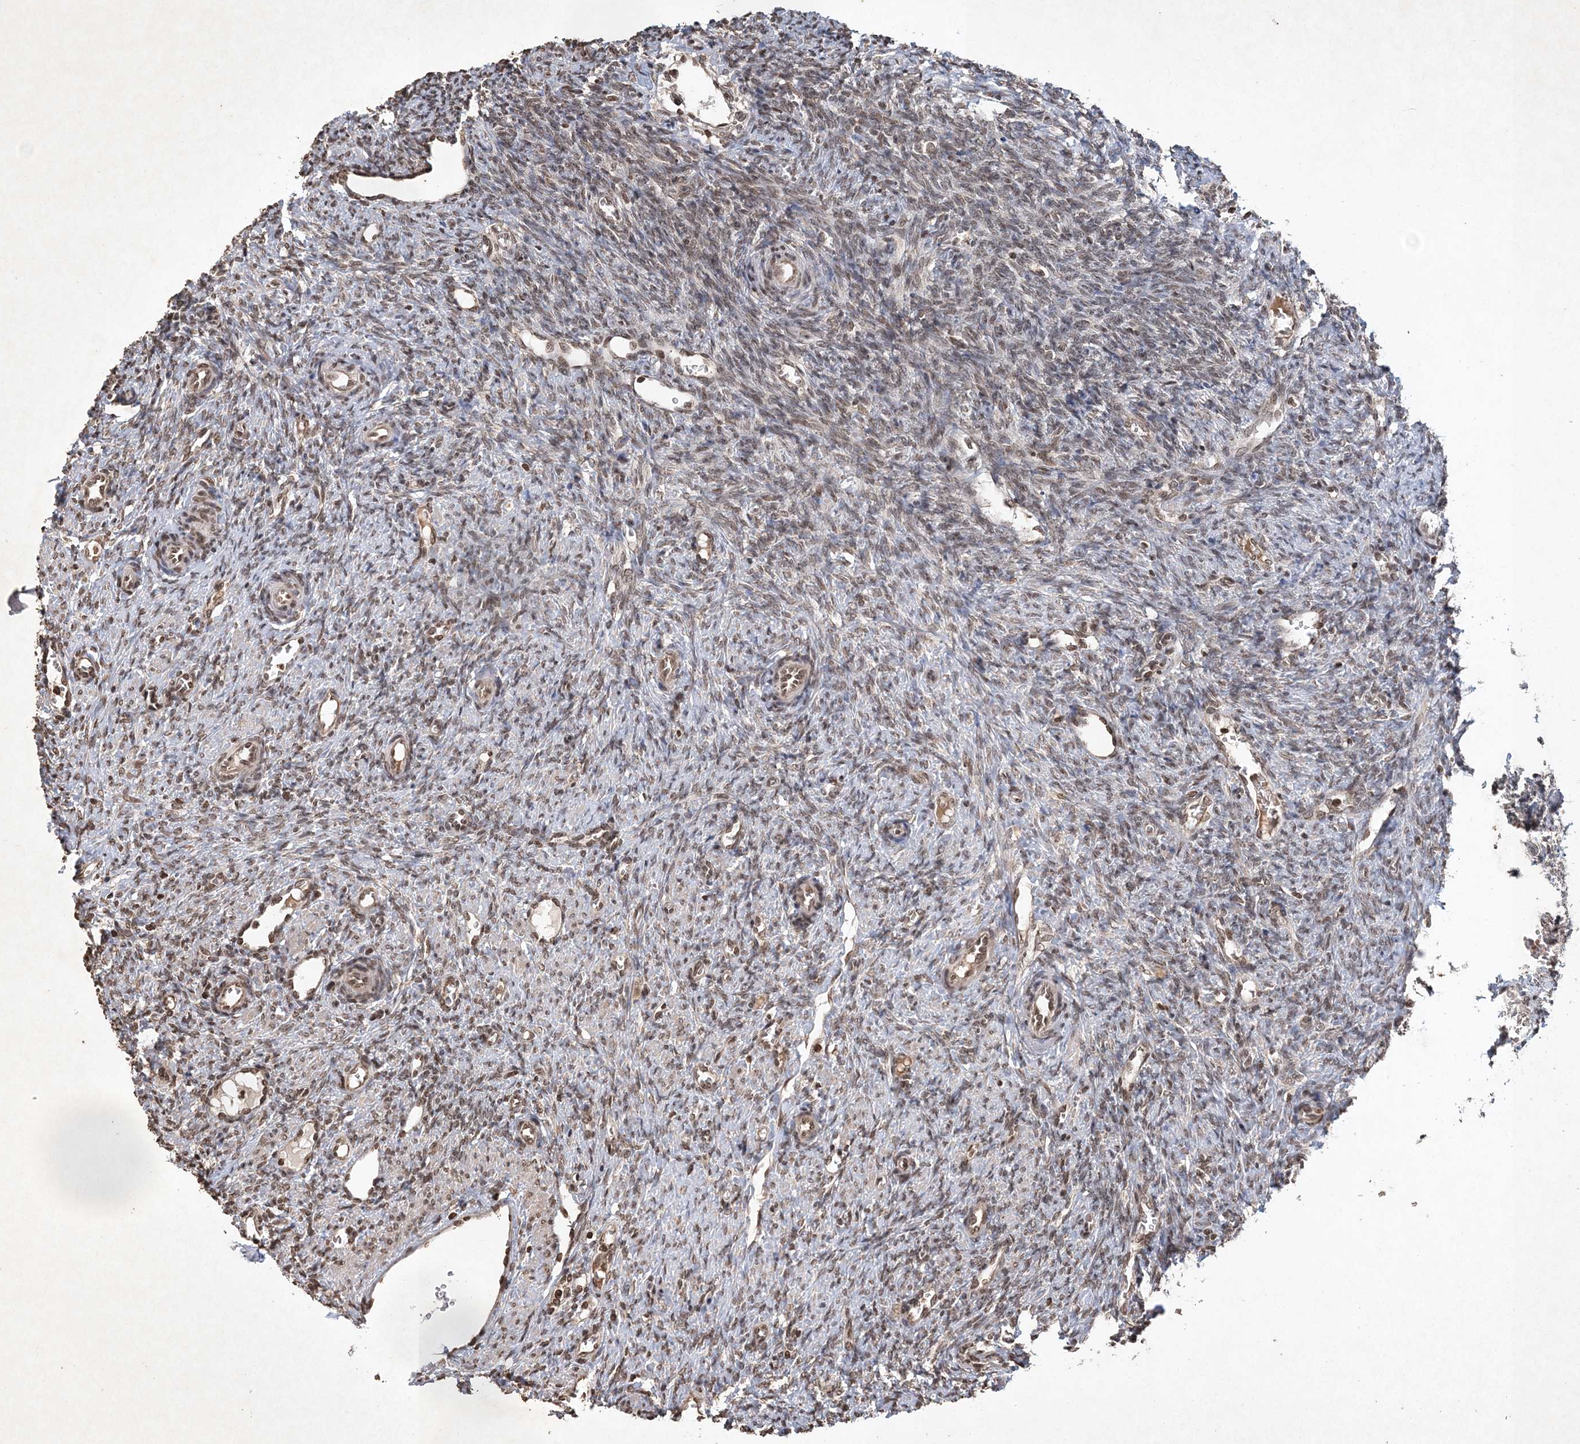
{"staining": {"intensity": "moderate", "quantity": ">75%", "location": "nuclear"}, "tissue": "ovary", "cell_type": "Follicle cells", "image_type": "normal", "snomed": [{"axis": "morphology", "description": "Normal tissue, NOS"}, {"axis": "topography", "description": "Ovary"}], "caption": "Moderate nuclear positivity for a protein is present in about >75% of follicle cells of normal ovary using IHC.", "gene": "NEDD9", "patient": {"sex": "female", "age": 41}}